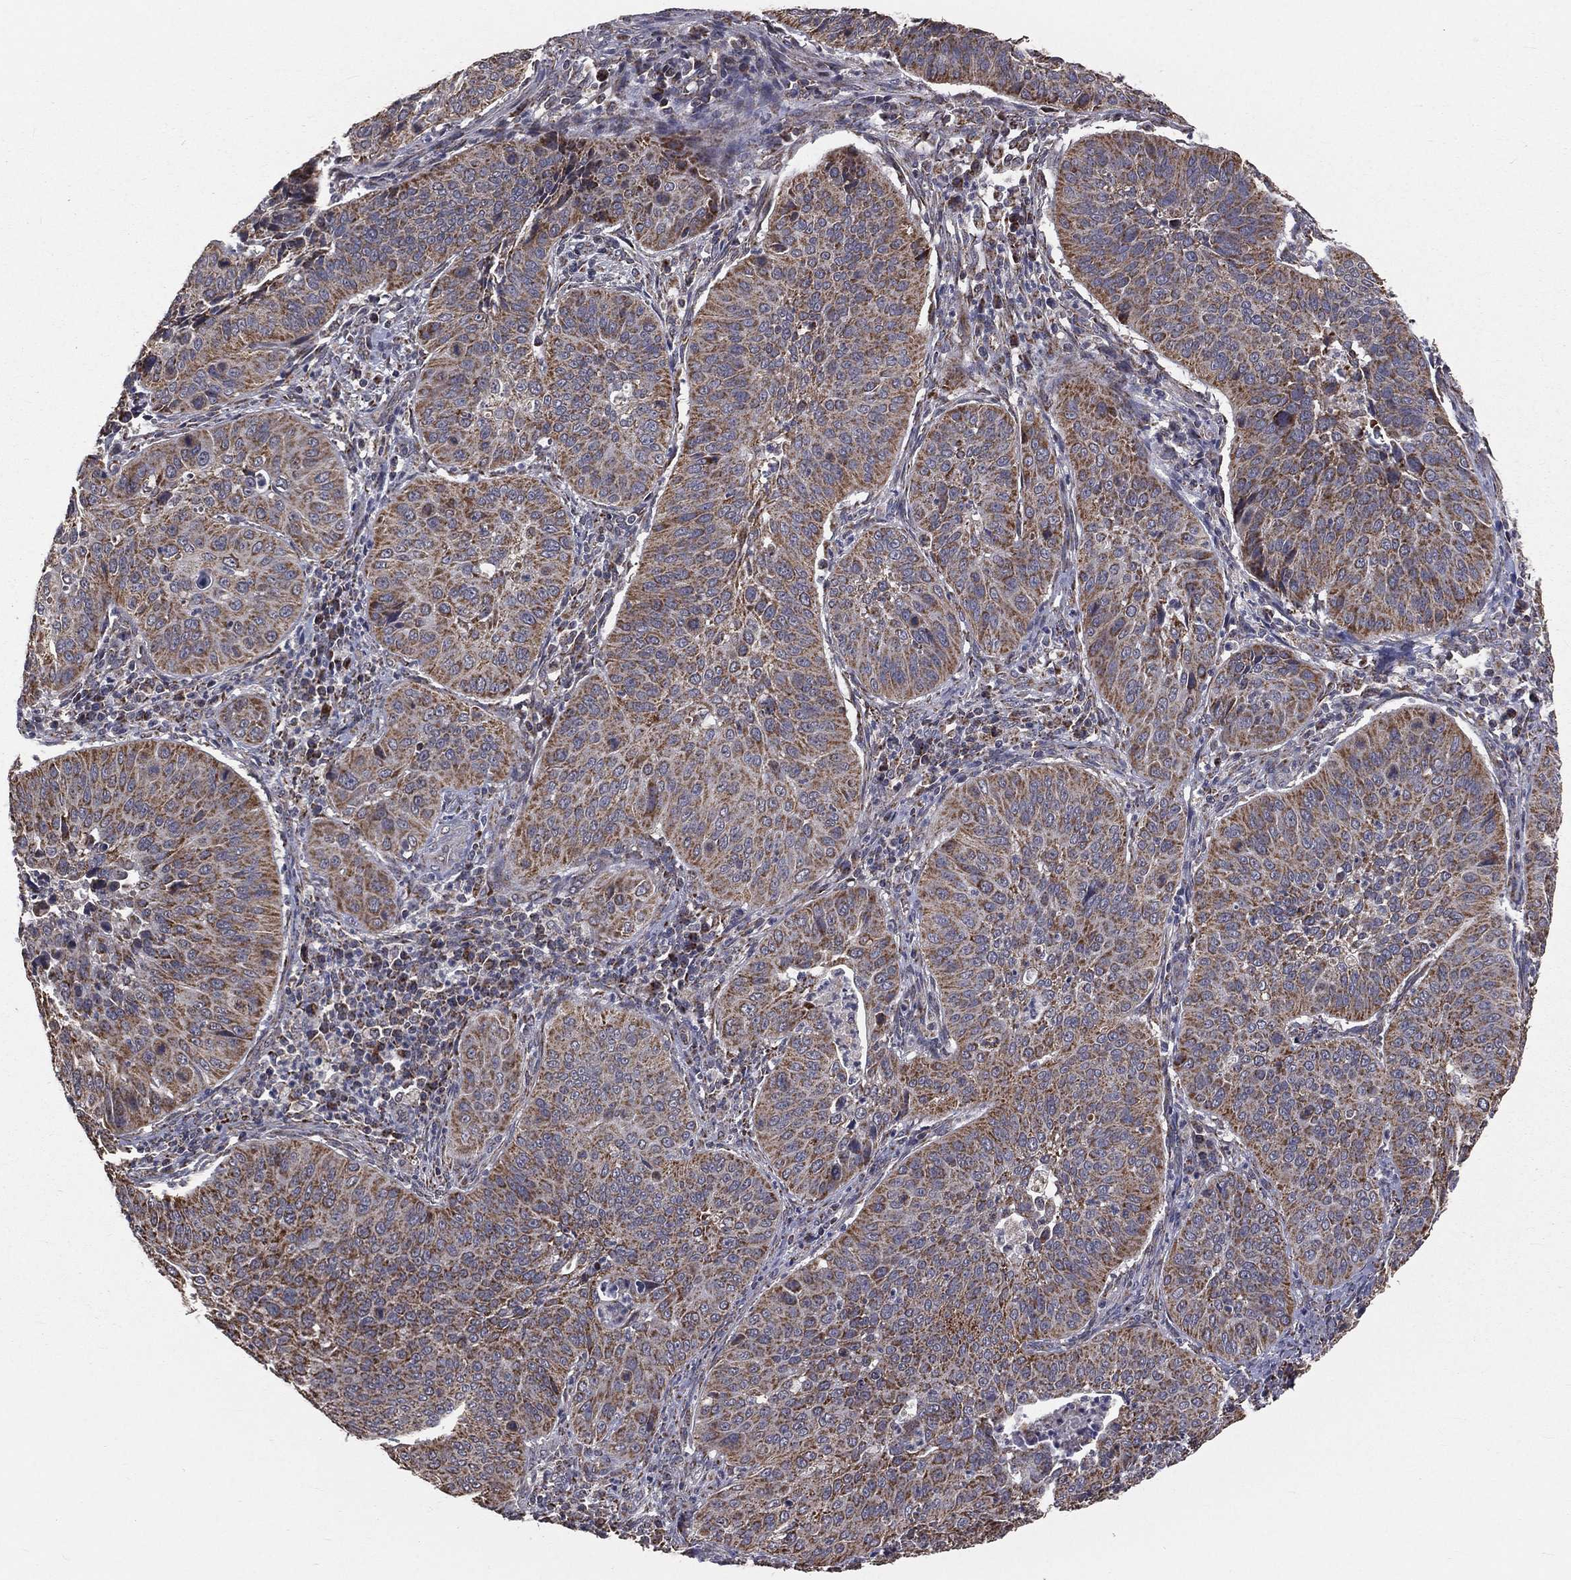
{"staining": {"intensity": "moderate", "quantity": ">75%", "location": "cytoplasmic/membranous"}, "tissue": "cervical cancer", "cell_type": "Tumor cells", "image_type": "cancer", "snomed": [{"axis": "morphology", "description": "Normal tissue, NOS"}, {"axis": "morphology", "description": "Squamous cell carcinoma, NOS"}, {"axis": "topography", "description": "Cervix"}], "caption": "DAB immunohistochemical staining of human cervical cancer shows moderate cytoplasmic/membranous protein positivity in approximately >75% of tumor cells. Nuclei are stained in blue.", "gene": "MRPL46", "patient": {"sex": "female", "age": 39}}